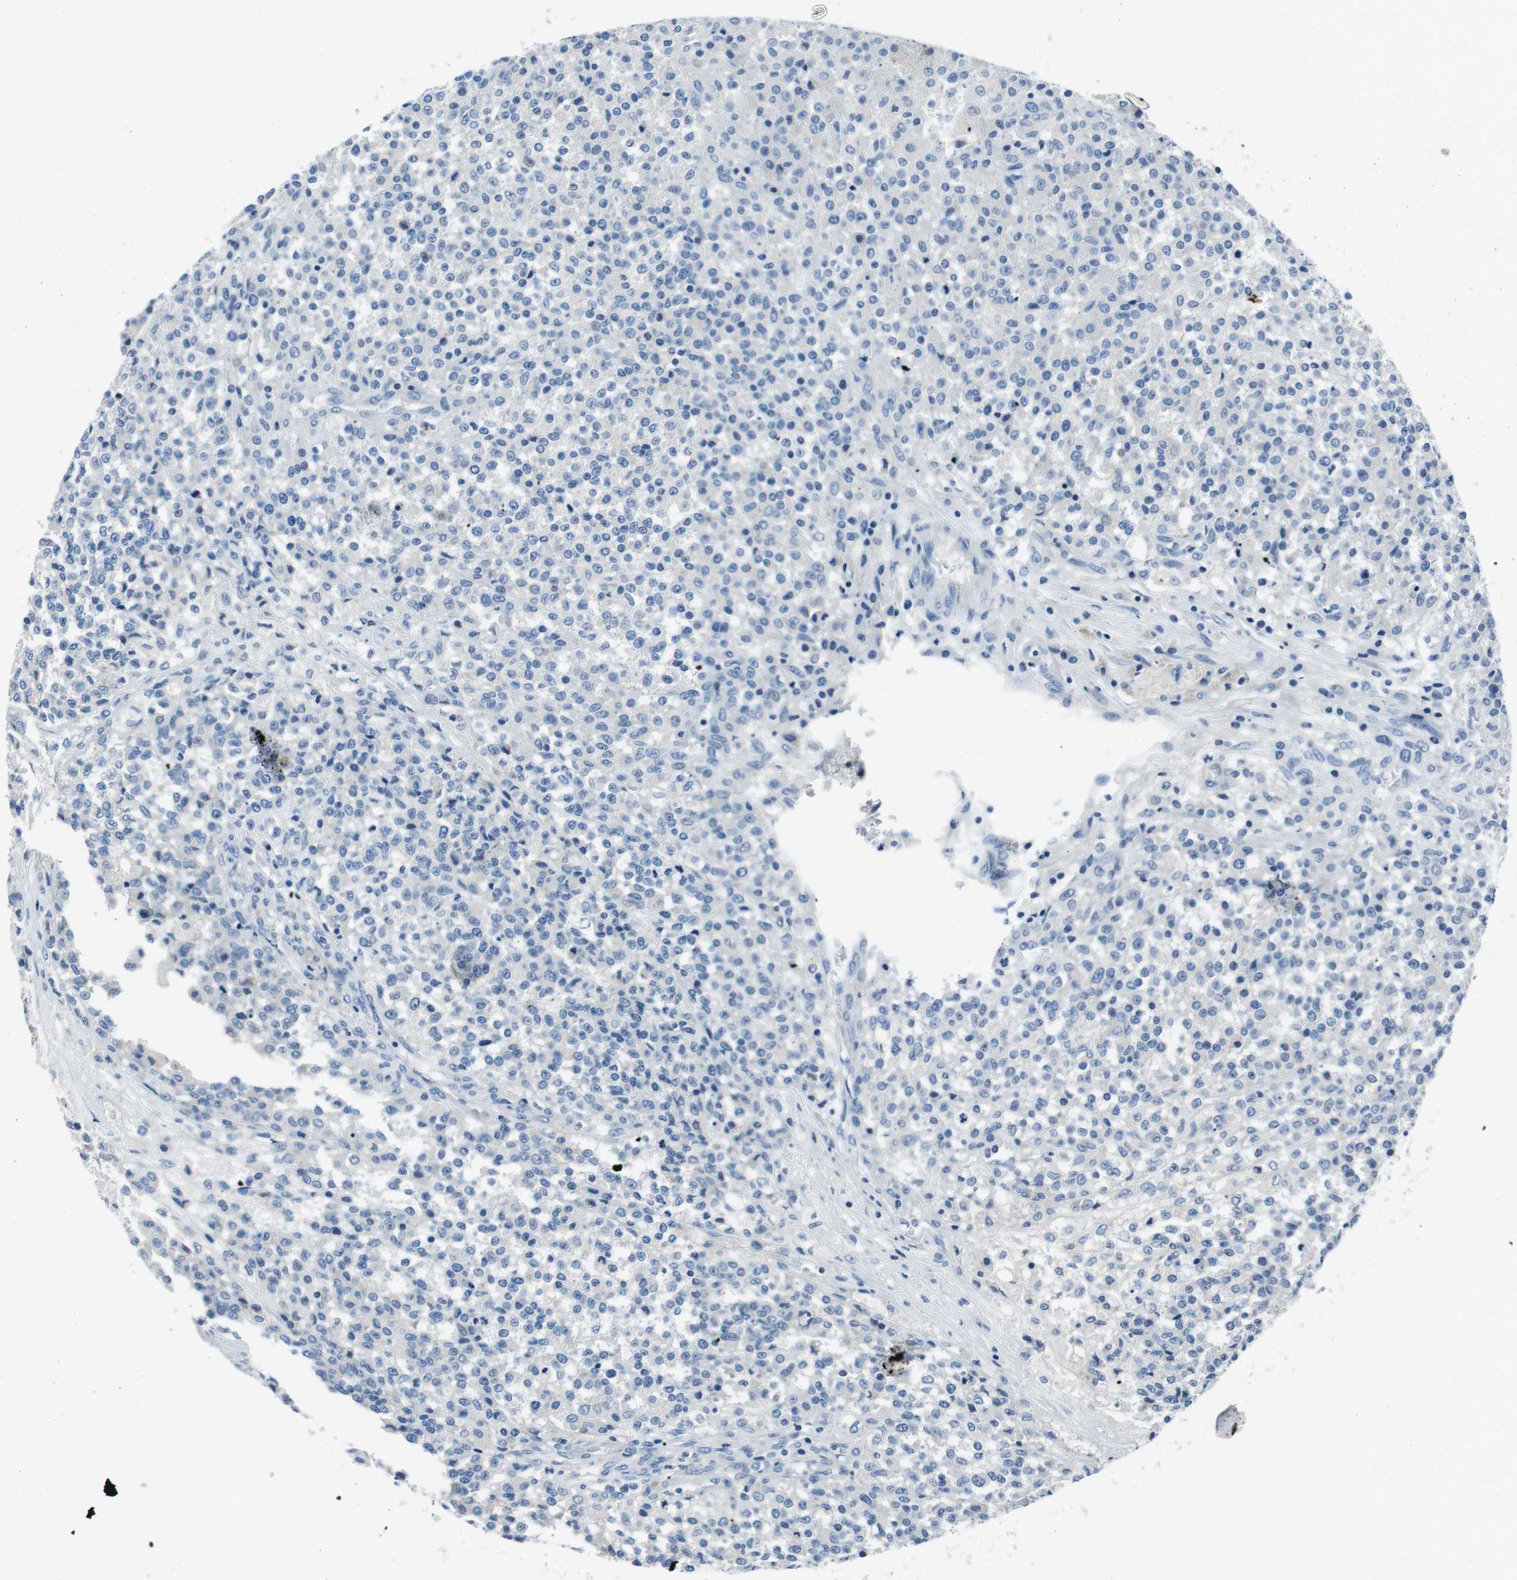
{"staining": {"intensity": "negative", "quantity": "none", "location": "none"}, "tissue": "testis cancer", "cell_type": "Tumor cells", "image_type": "cancer", "snomed": [{"axis": "morphology", "description": "Seminoma, NOS"}, {"axis": "topography", "description": "Testis"}], "caption": "Immunohistochemistry (IHC) of testis seminoma displays no staining in tumor cells.", "gene": "CASQ1", "patient": {"sex": "male", "age": 59}}